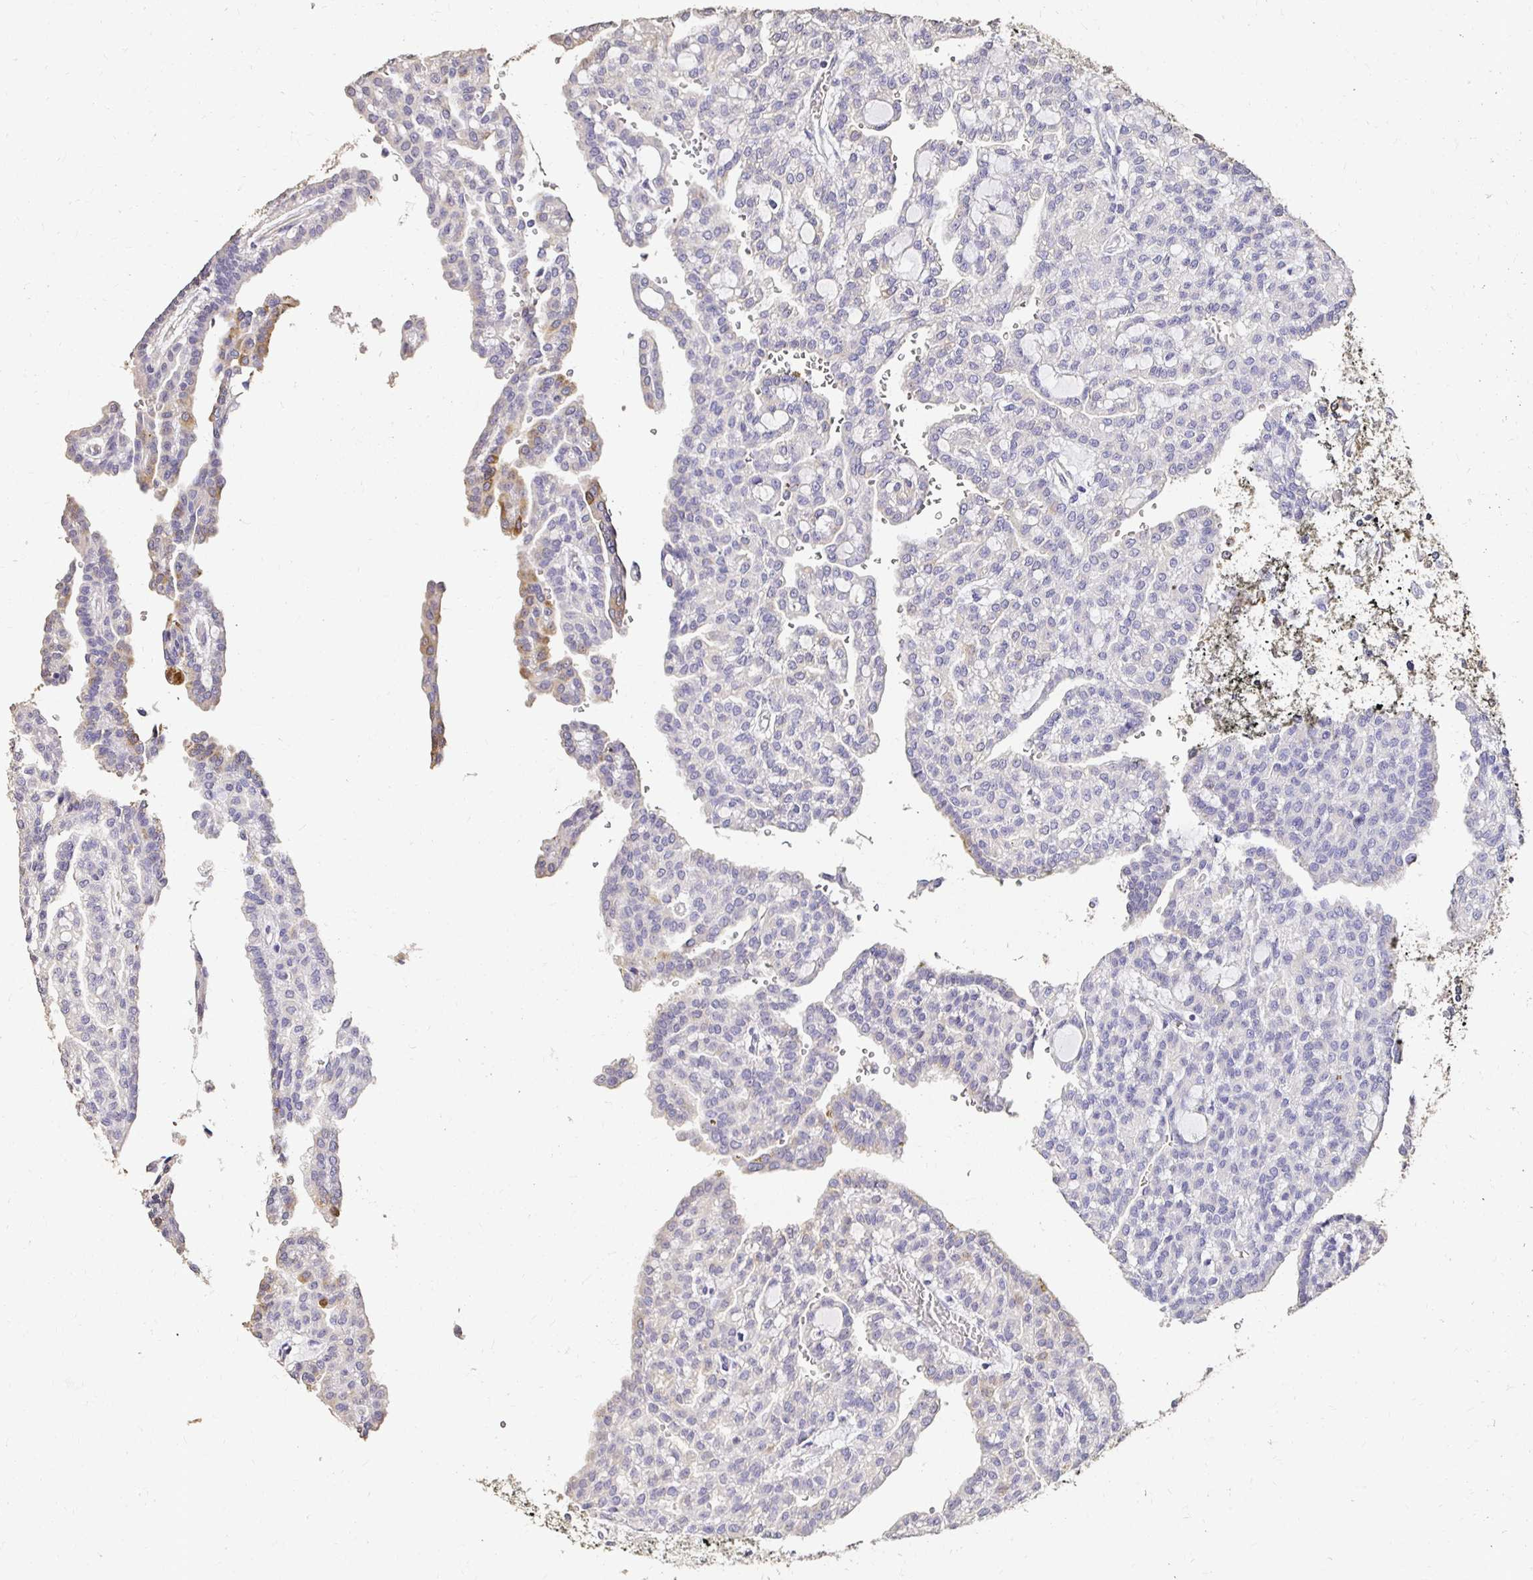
{"staining": {"intensity": "moderate", "quantity": "<25%", "location": "cytoplasmic/membranous"}, "tissue": "renal cancer", "cell_type": "Tumor cells", "image_type": "cancer", "snomed": [{"axis": "morphology", "description": "Adenocarcinoma, NOS"}, {"axis": "topography", "description": "Kidney"}], "caption": "Immunohistochemical staining of human renal adenocarcinoma shows low levels of moderate cytoplasmic/membranous staining in about <25% of tumor cells. Immunohistochemistry (ihc) stains the protein in brown and the nuclei are stained blue.", "gene": "UGT1A6", "patient": {"sex": "male", "age": 63}}